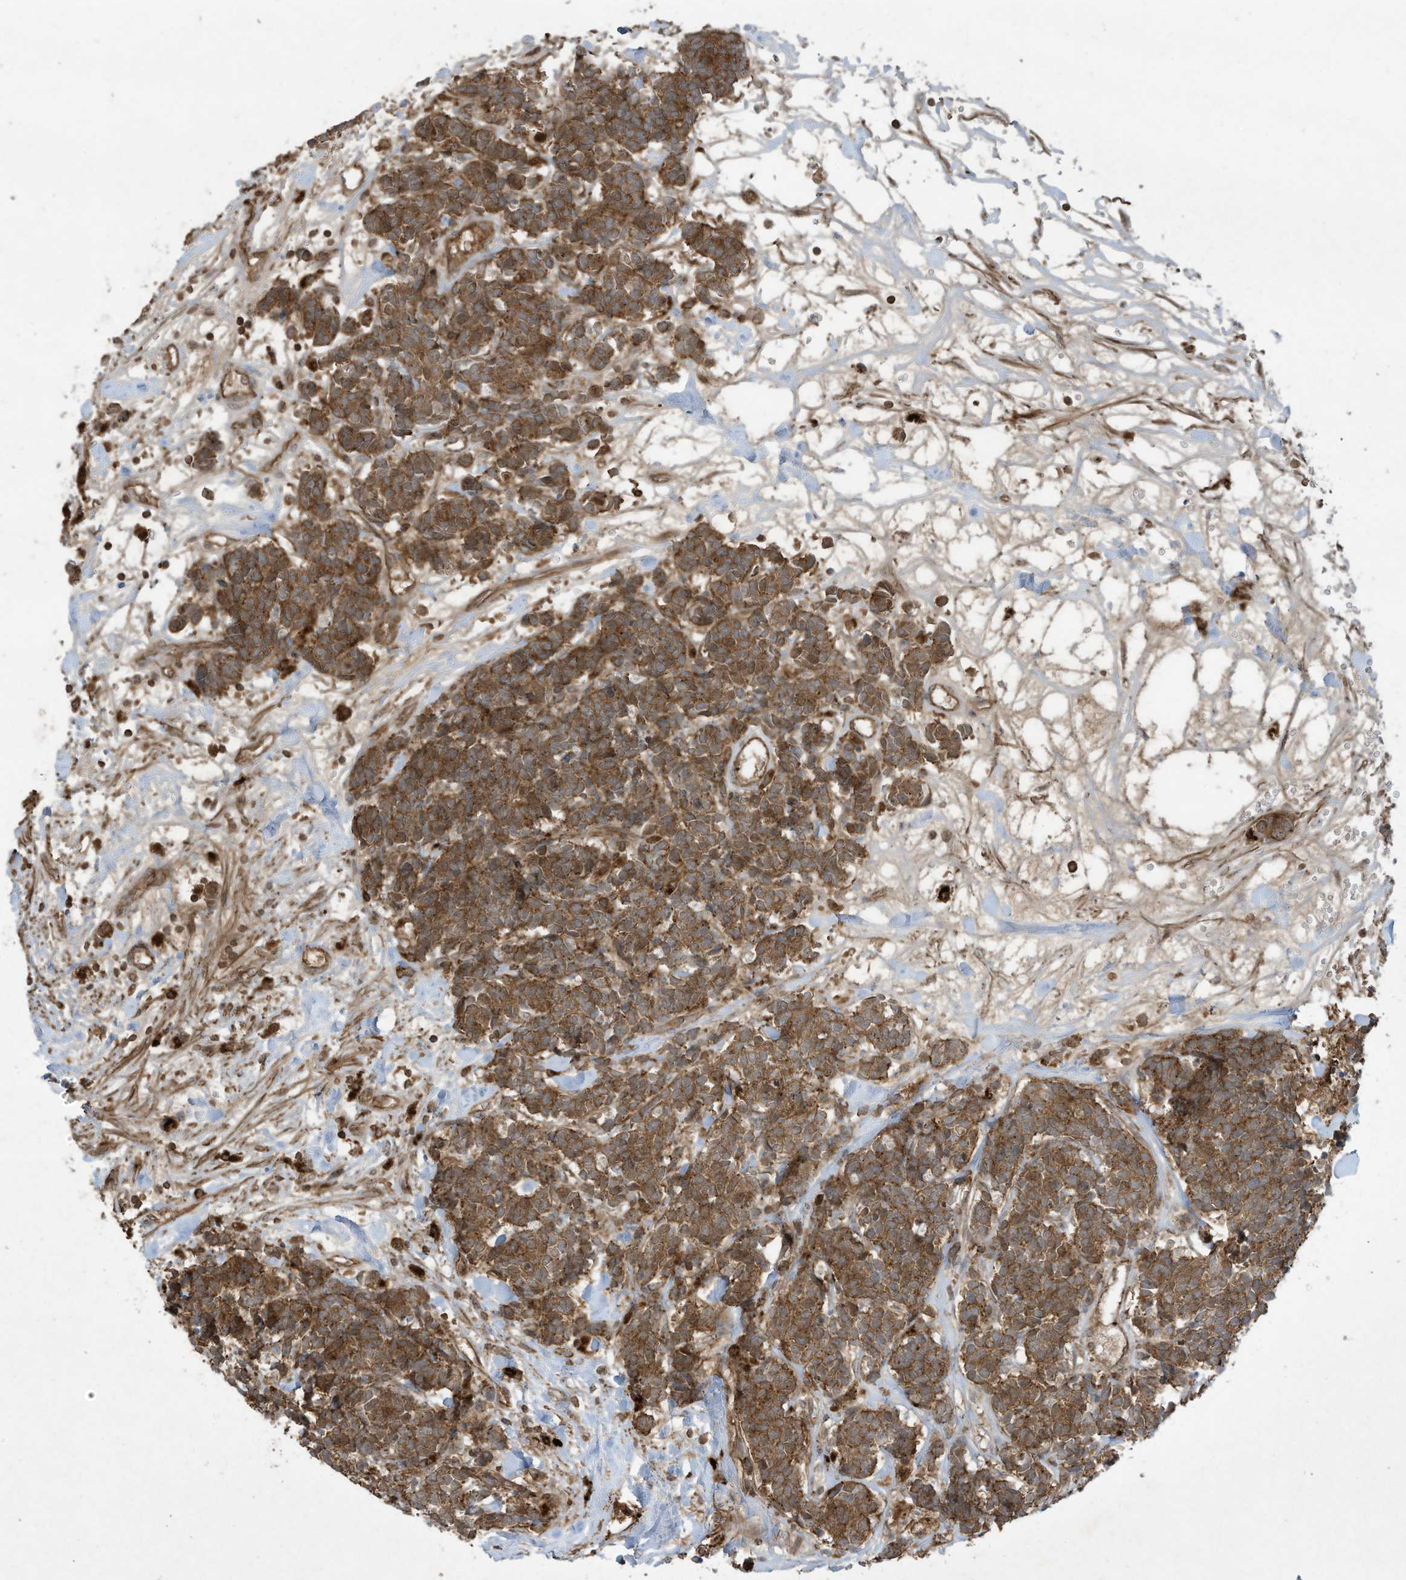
{"staining": {"intensity": "strong", "quantity": ">75%", "location": "cytoplasmic/membranous"}, "tissue": "carcinoid", "cell_type": "Tumor cells", "image_type": "cancer", "snomed": [{"axis": "morphology", "description": "Carcinoma, NOS"}, {"axis": "morphology", "description": "Carcinoid, malignant, NOS"}, {"axis": "topography", "description": "Urinary bladder"}], "caption": "This photomicrograph demonstrates carcinoid stained with immunohistochemistry to label a protein in brown. The cytoplasmic/membranous of tumor cells show strong positivity for the protein. Nuclei are counter-stained blue.", "gene": "DDIT4", "patient": {"sex": "male", "age": 57}}